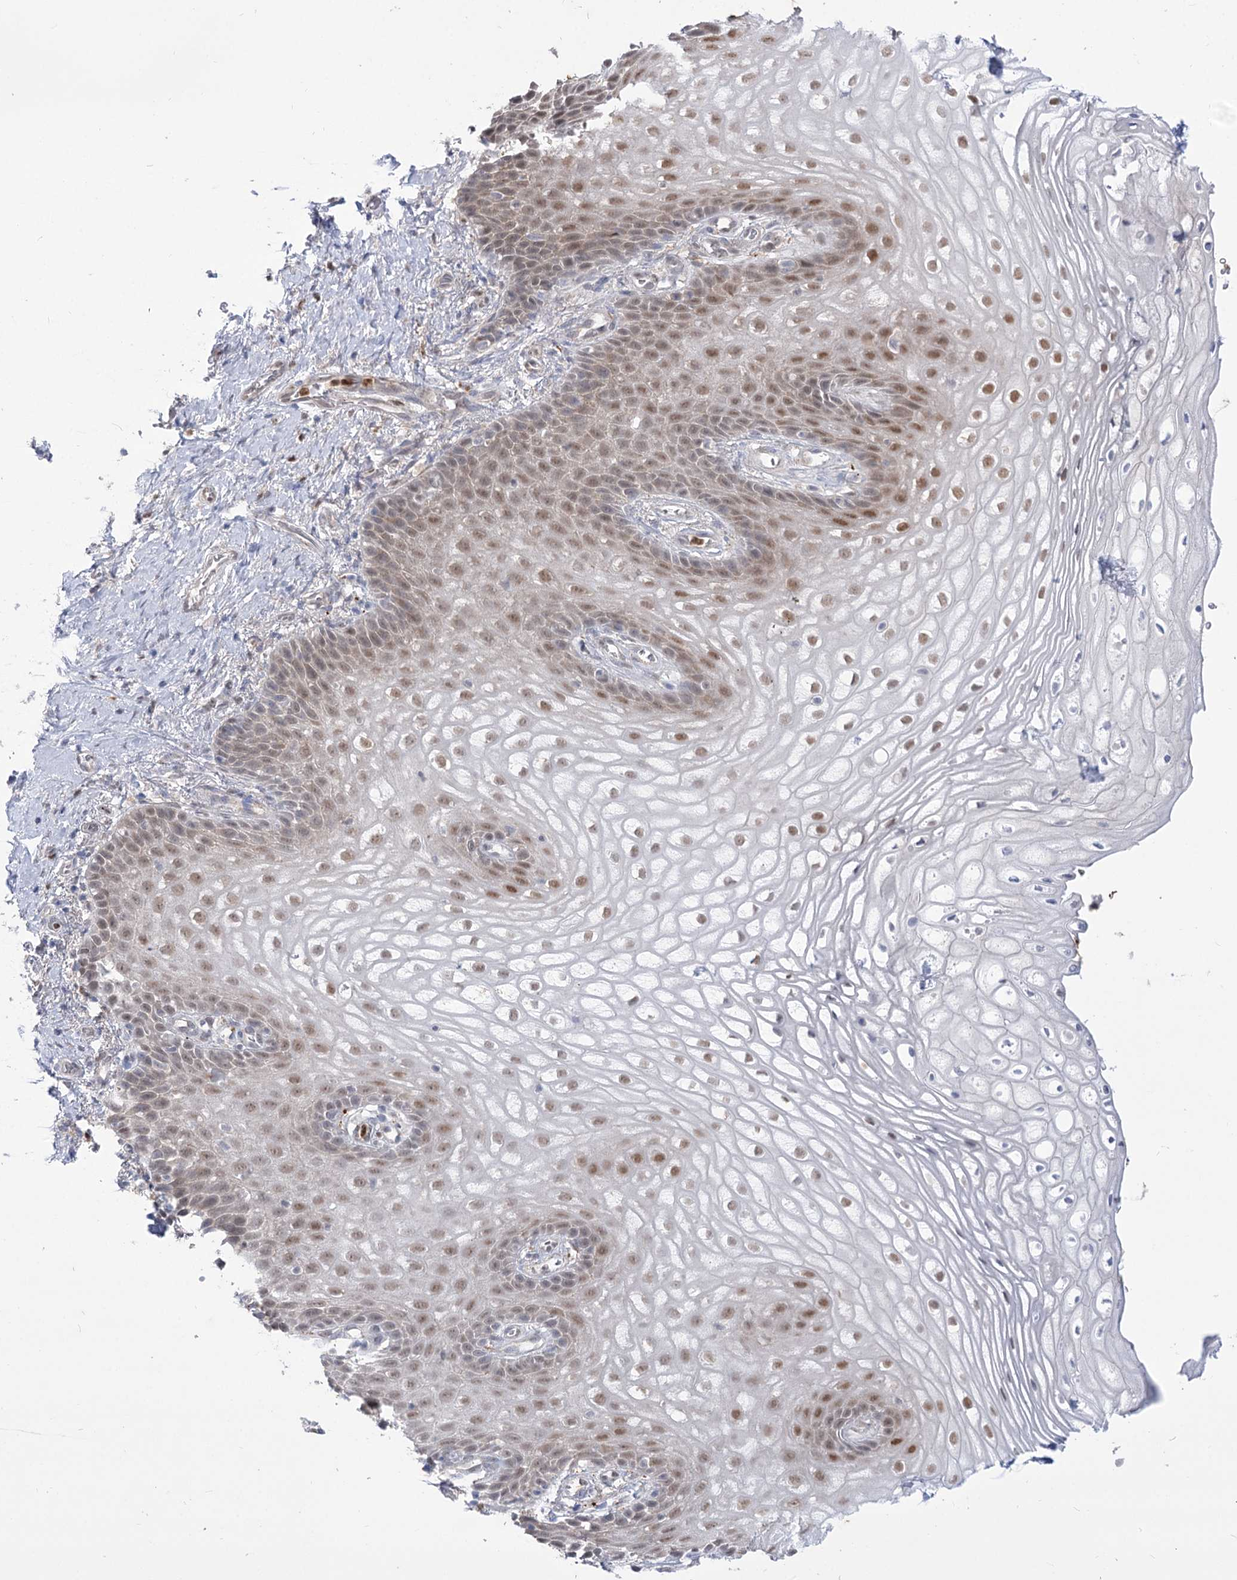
{"staining": {"intensity": "moderate", "quantity": "25%-75%", "location": "nuclear"}, "tissue": "vagina", "cell_type": "Squamous epithelial cells", "image_type": "normal", "snomed": [{"axis": "morphology", "description": "Normal tissue, NOS"}, {"axis": "topography", "description": "Vagina"}], "caption": "A photomicrograph of human vagina stained for a protein exhibits moderate nuclear brown staining in squamous epithelial cells. The protein of interest is shown in brown color, while the nuclei are stained blue.", "gene": "SIAE", "patient": {"sex": "female", "age": 60}}